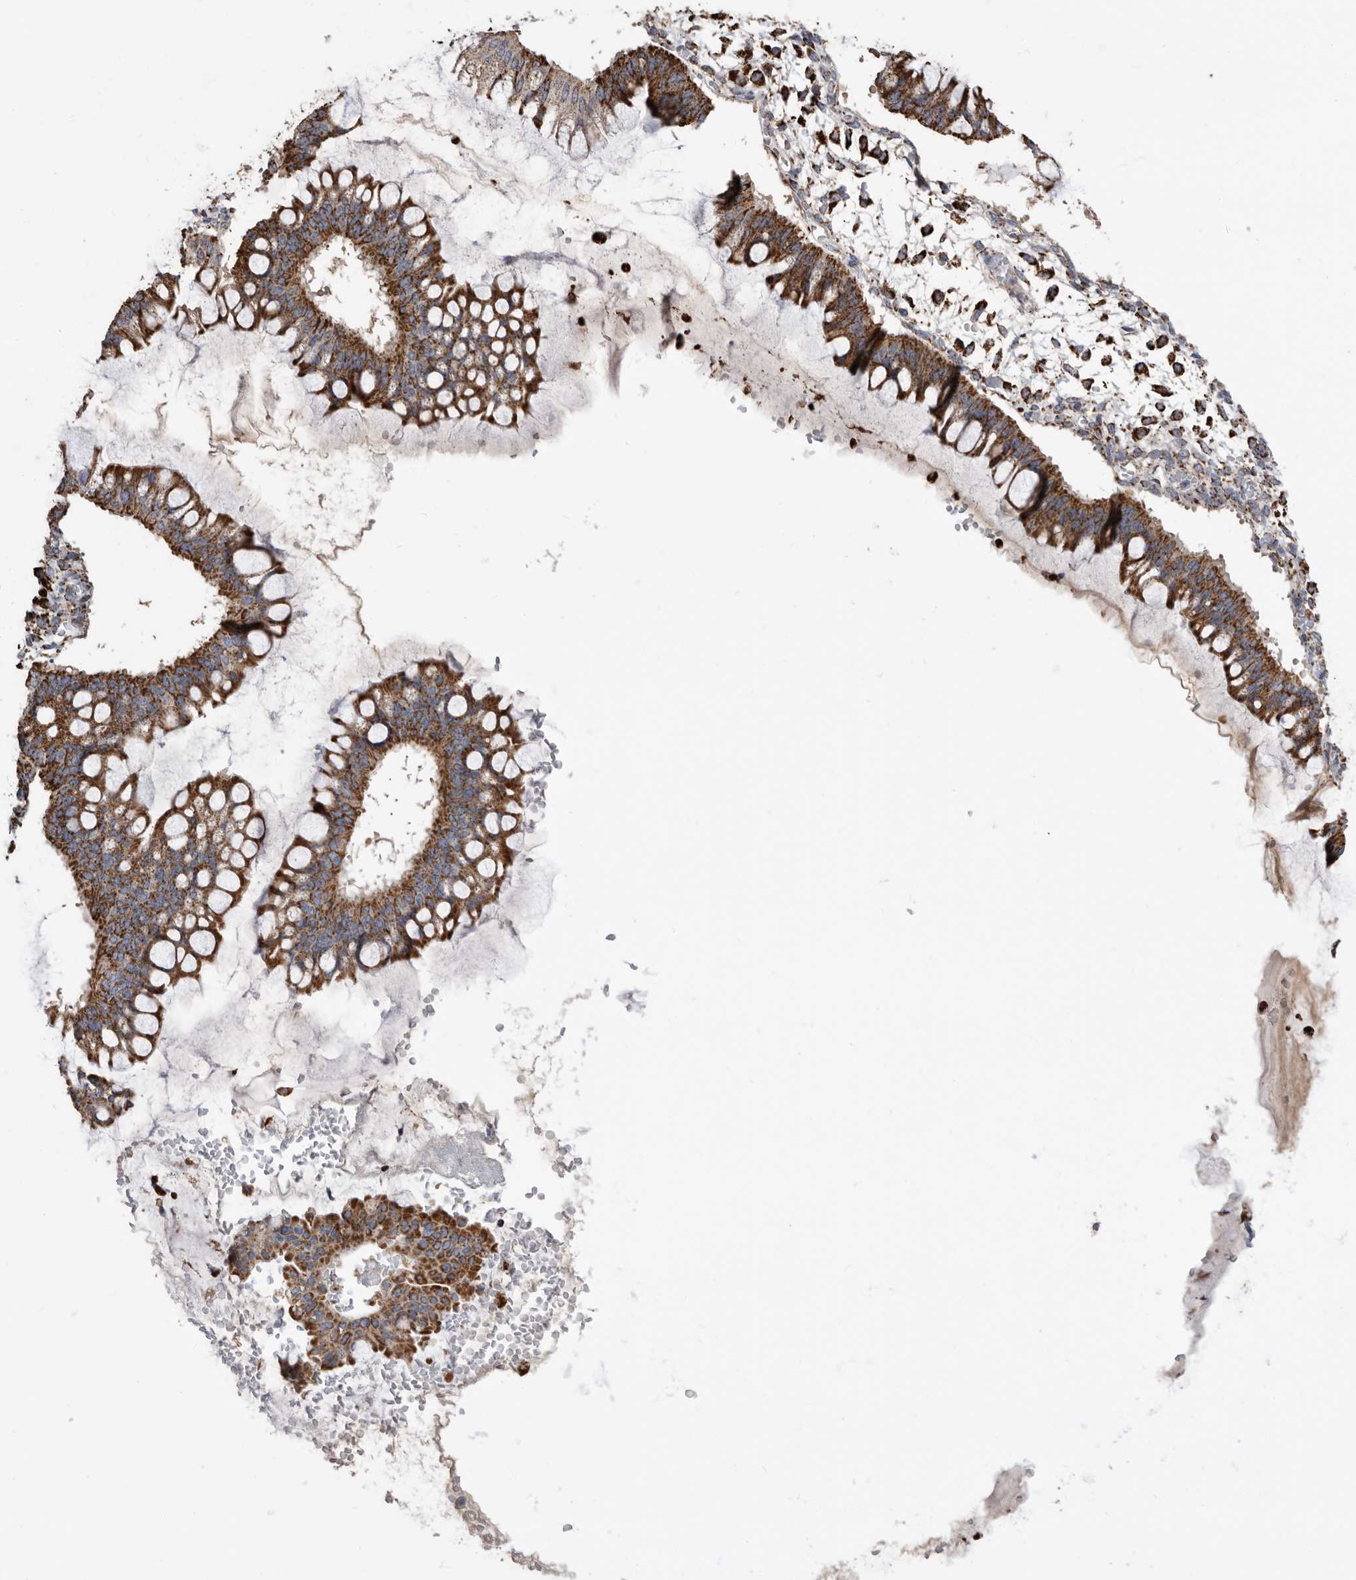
{"staining": {"intensity": "strong", "quantity": ">75%", "location": "cytoplasmic/membranous"}, "tissue": "ovarian cancer", "cell_type": "Tumor cells", "image_type": "cancer", "snomed": [{"axis": "morphology", "description": "Cystadenocarcinoma, mucinous, NOS"}, {"axis": "topography", "description": "Ovary"}], "caption": "Mucinous cystadenocarcinoma (ovarian) stained with immunohistochemistry (IHC) displays strong cytoplasmic/membranous expression in approximately >75% of tumor cells.", "gene": "WFDC1", "patient": {"sex": "female", "age": 73}}